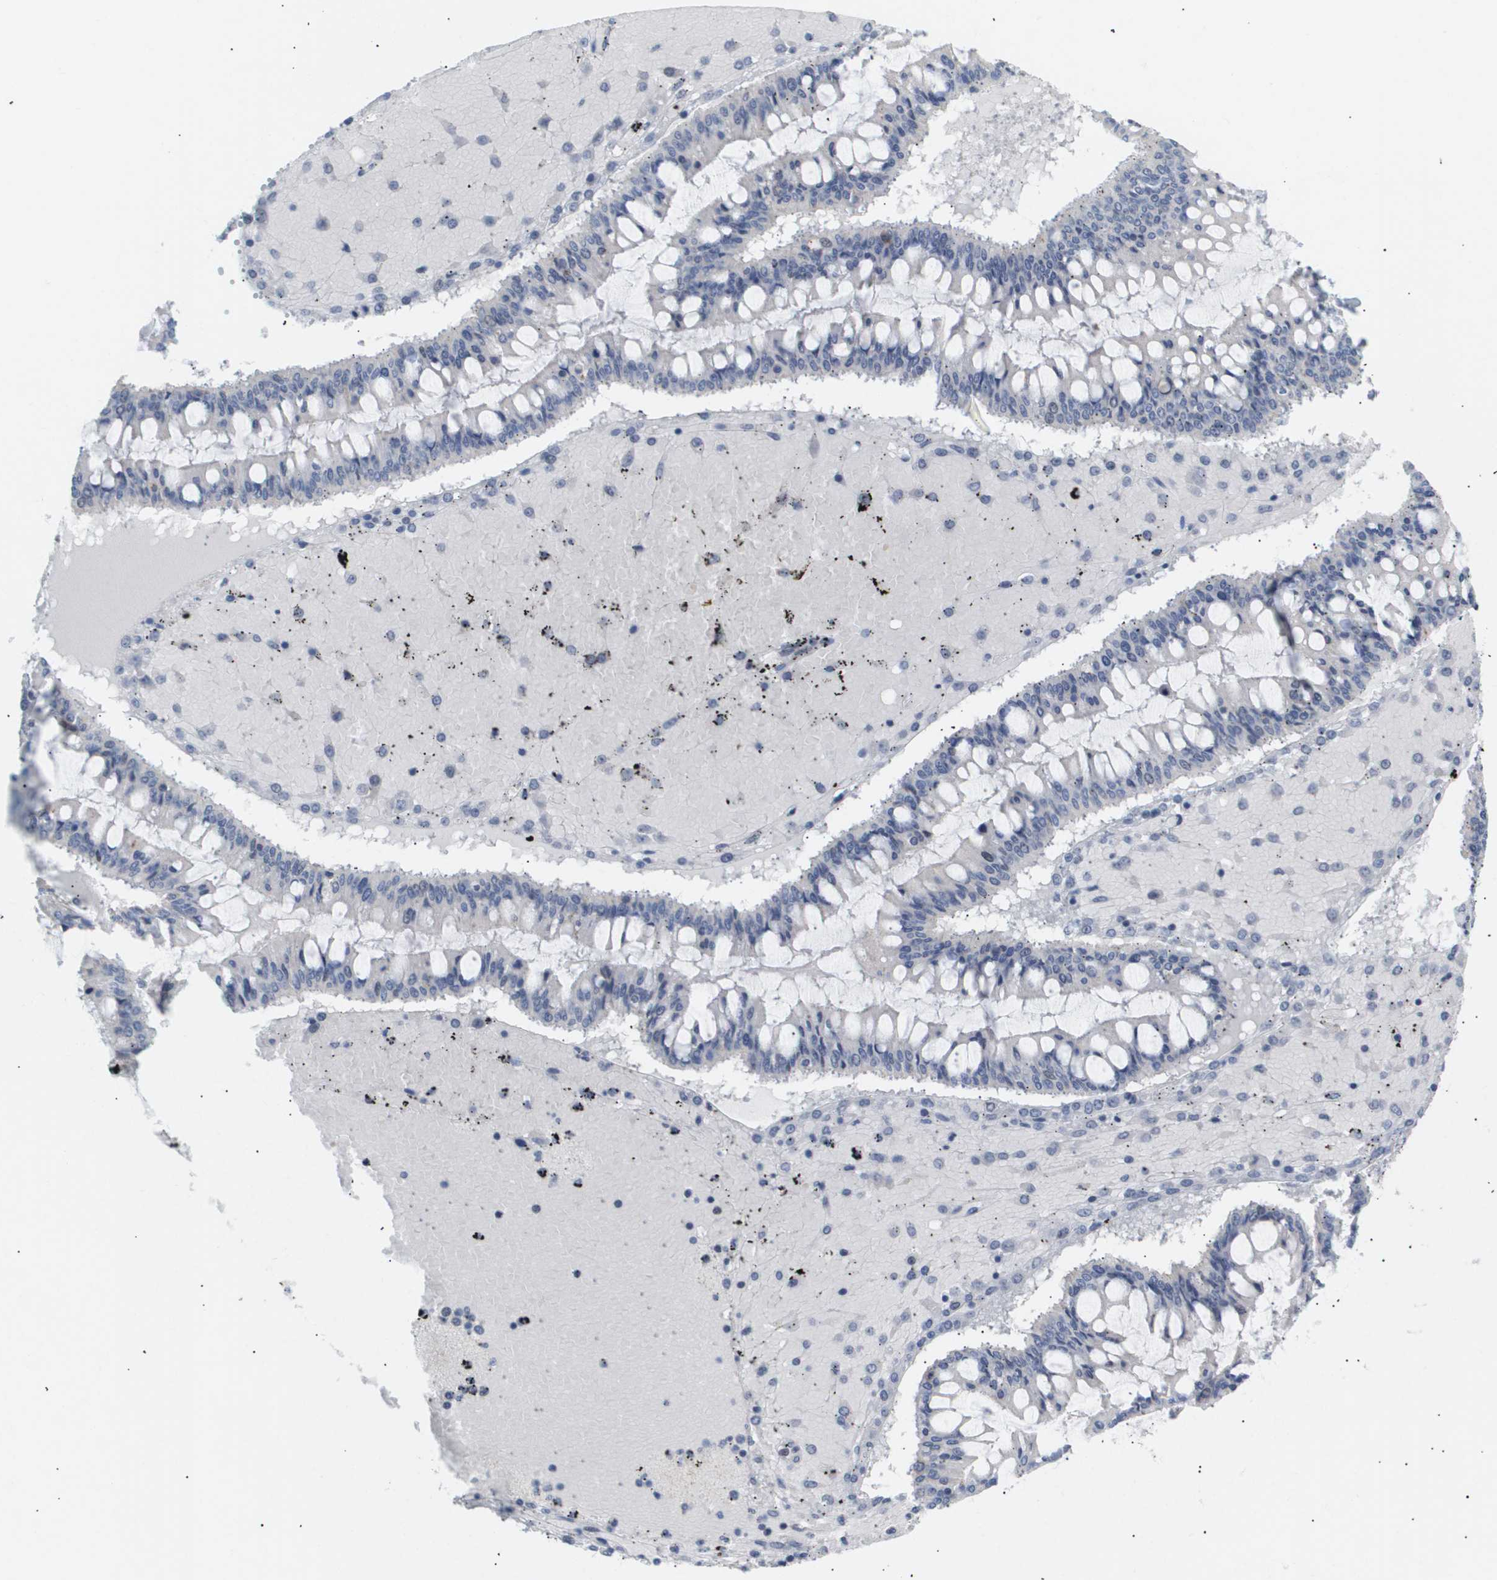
{"staining": {"intensity": "negative", "quantity": "none", "location": "none"}, "tissue": "ovarian cancer", "cell_type": "Tumor cells", "image_type": "cancer", "snomed": [{"axis": "morphology", "description": "Cystadenocarcinoma, mucinous, NOS"}, {"axis": "topography", "description": "Ovary"}], "caption": "Mucinous cystadenocarcinoma (ovarian) was stained to show a protein in brown. There is no significant positivity in tumor cells.", "gene": "PPARD", "patient": {"sex": "female", "age": 73}}